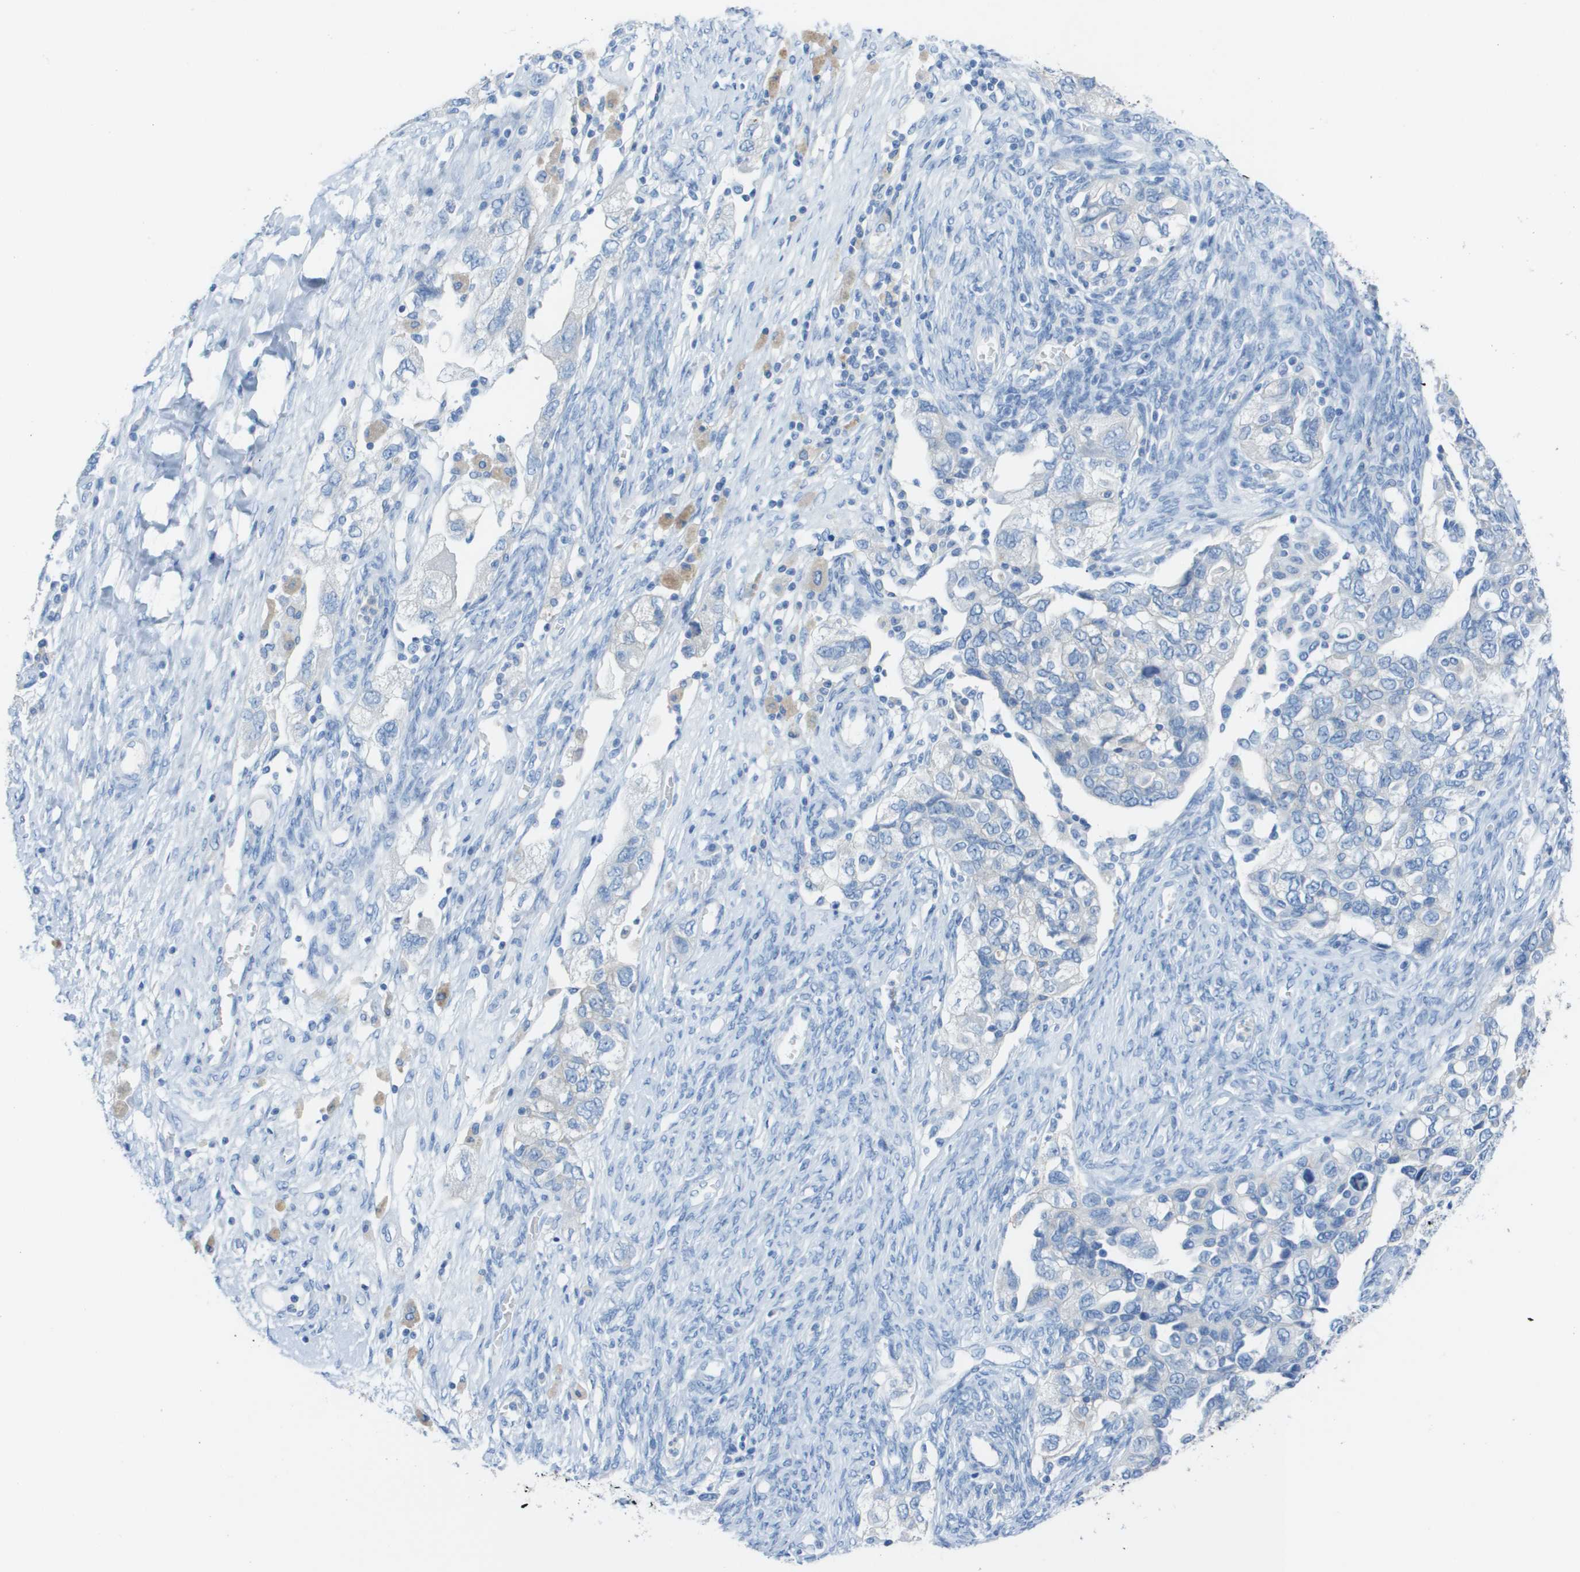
{"staining": {"intensity": "negative", "quantity": "none", "location": "none"}, "tissue": "ovarian cancer", "cell_type": "Tumor cells", "image_type": "cancer", "snomed": [{"axis": "morphology", "description": "Carcinoma, NOS"}, {"axis": "morphology", "description": "Cystadenocarcinoma, serous, NOS"}, {"axis": "topography", "description": "Ovary"}], "caption": "High magnification brightfield microscopy of ovarian carcinoma stained with DAB (3,3'-diaminobenzidine) (brown) and counterstained with hematoxylin (blue): tumor cells show no significant staining.", "gene": "CD46", "patient": {"sex": "female", "age": 69}}